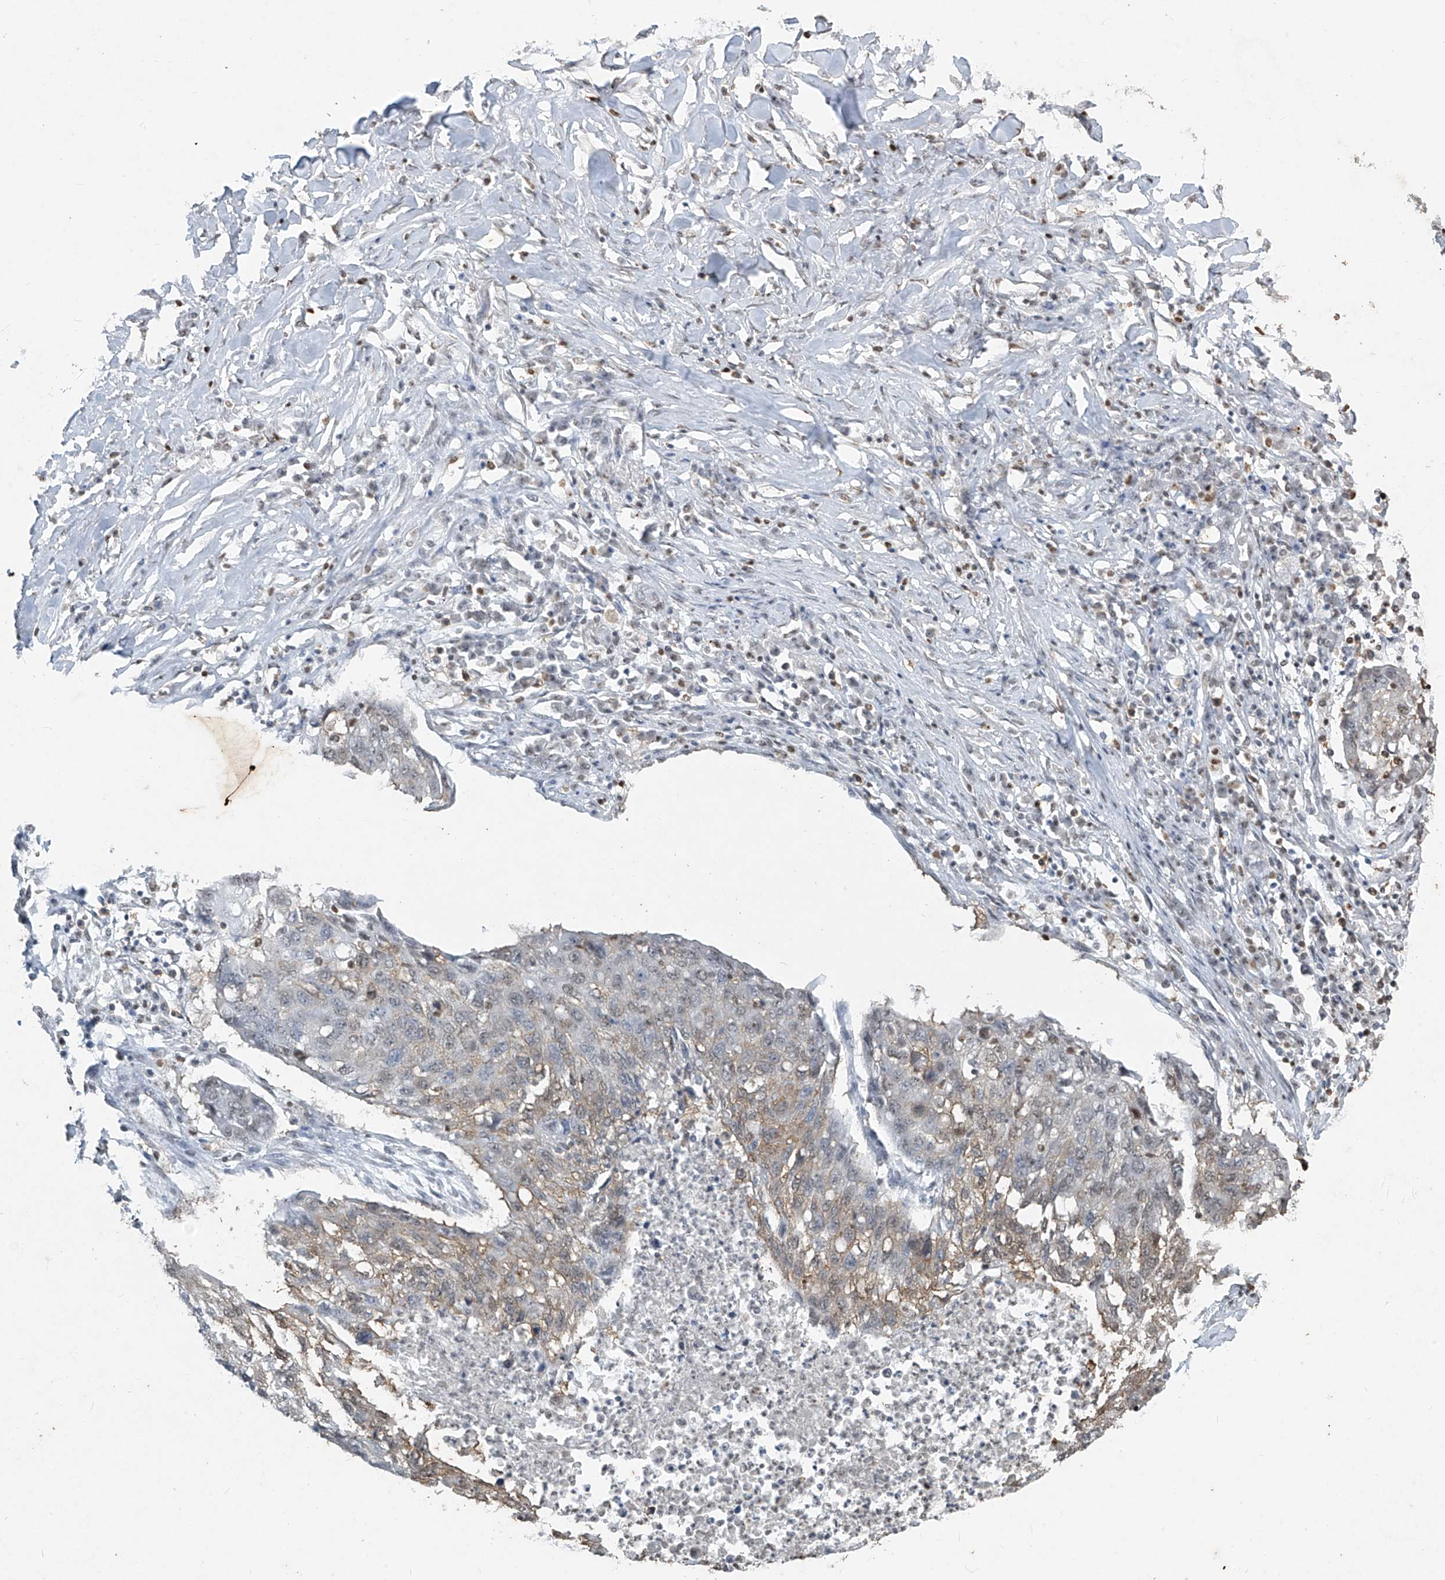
{"staining": {"intensity": "weak", "quantity": "<25%", "location": "cytoplasmic/membranous"}, "tissue": "lung cancer", "cell_type": "Tumor cells", "image_type": "cancer", "snomed": [{"axis": "morphology", "description": "Squamous cell carcinoma, NOS"}, {"axis": "topography", "description": "Lung"}], "caption": "Tumor cells are negative for protein expression in human squamous cell carcinoma (lung).", "gene": "TFEC", "patient": {"sex": "female", "age": 63}}